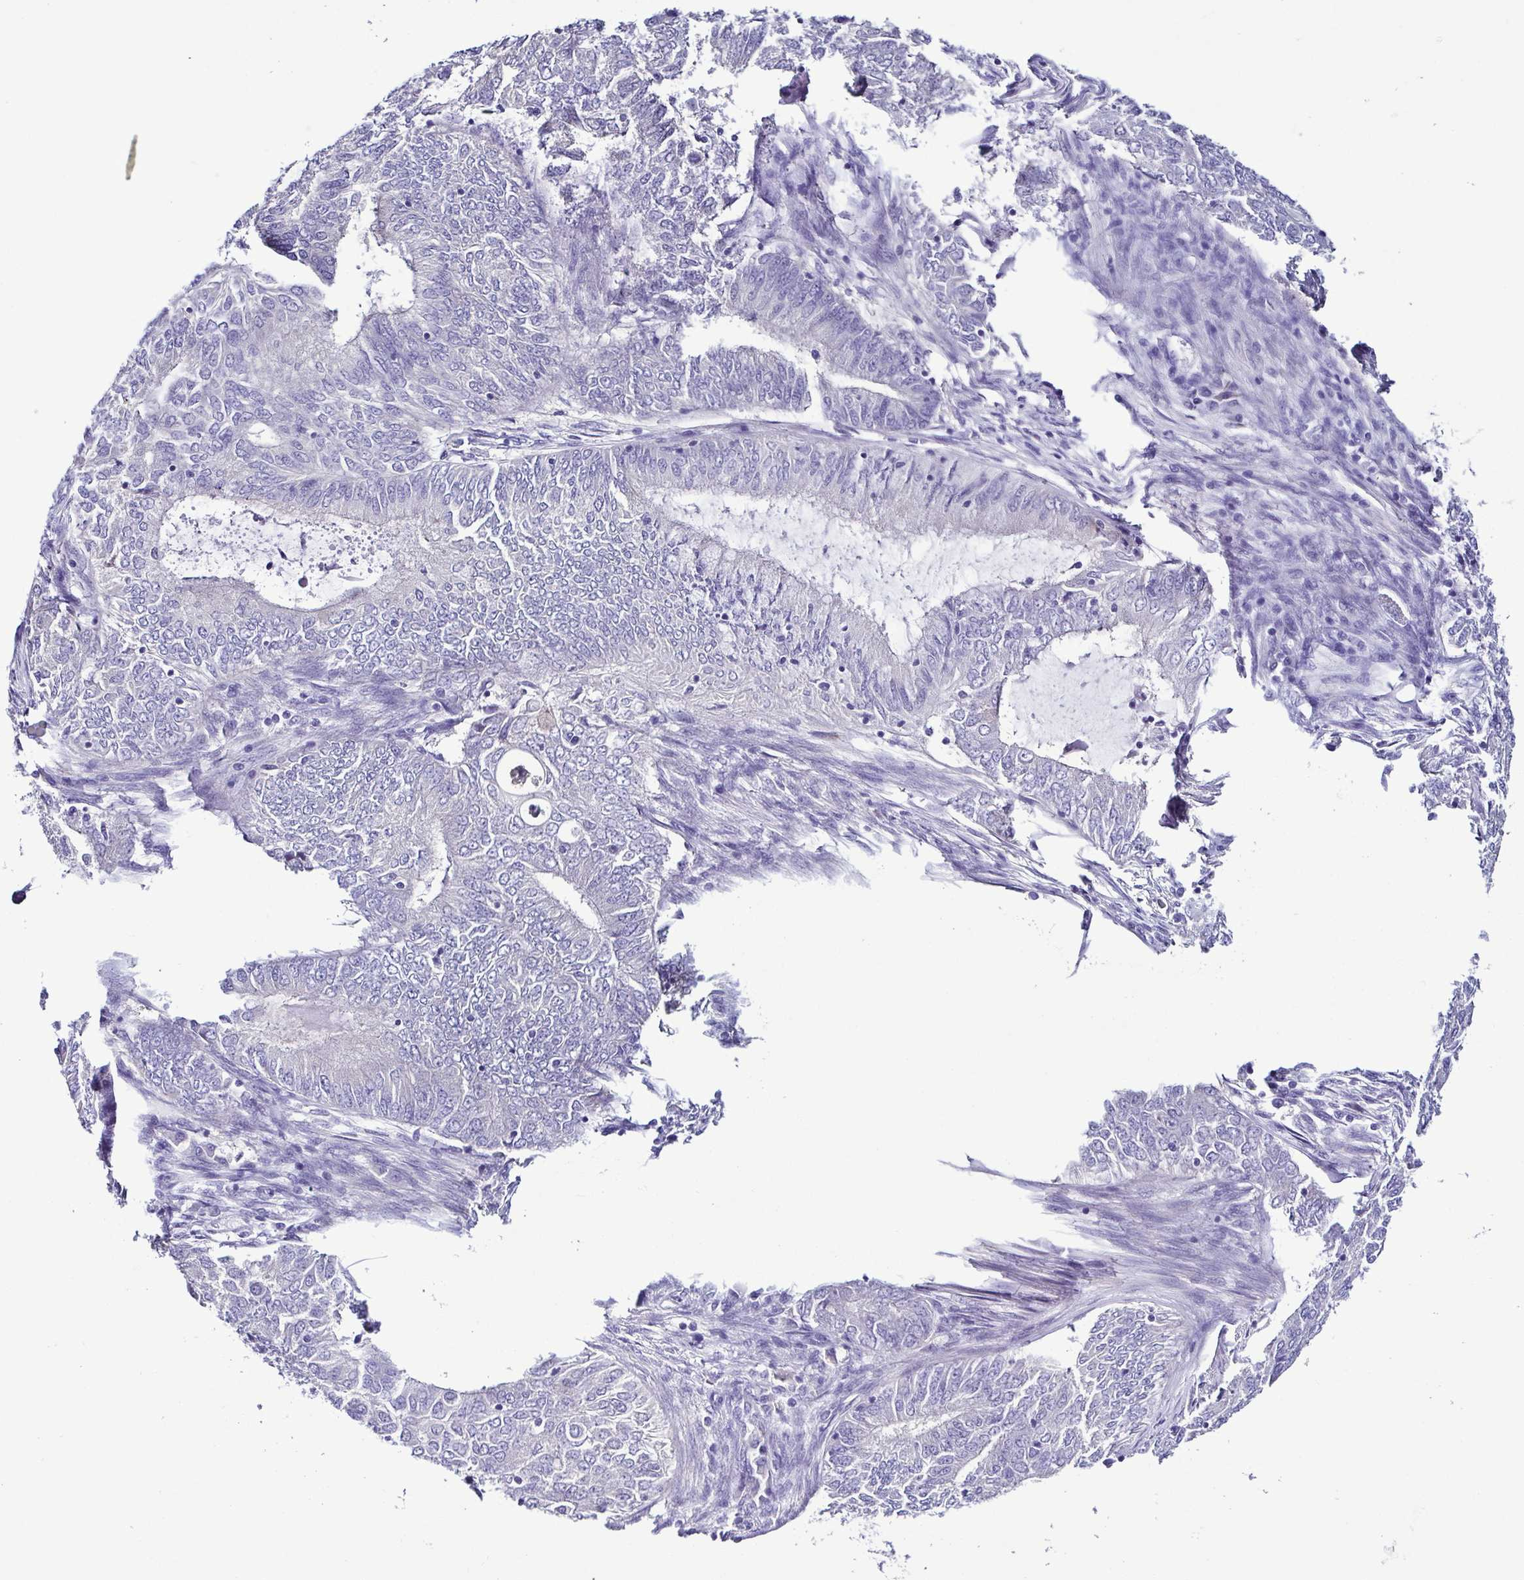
{"staining": {"intensity": "negative", "quantity": "none", "location": "none"}, "tissue": "endometrial cancer", "cell_type": "Tumor cells", "image_type": "cancer", "snomed": [{"axis": "morphology", "description": "Adenocarcinoma, NOS"}, {"axis": "topography", "description": "Endometrium"}], "caption": "Immunohistochemistry (IHC) of human endometrial cancer (adenocarcinoma) exhibits no staining in tumor cells.", "gene": "SRL", "patient": {"sex": "female", "age": 62}}